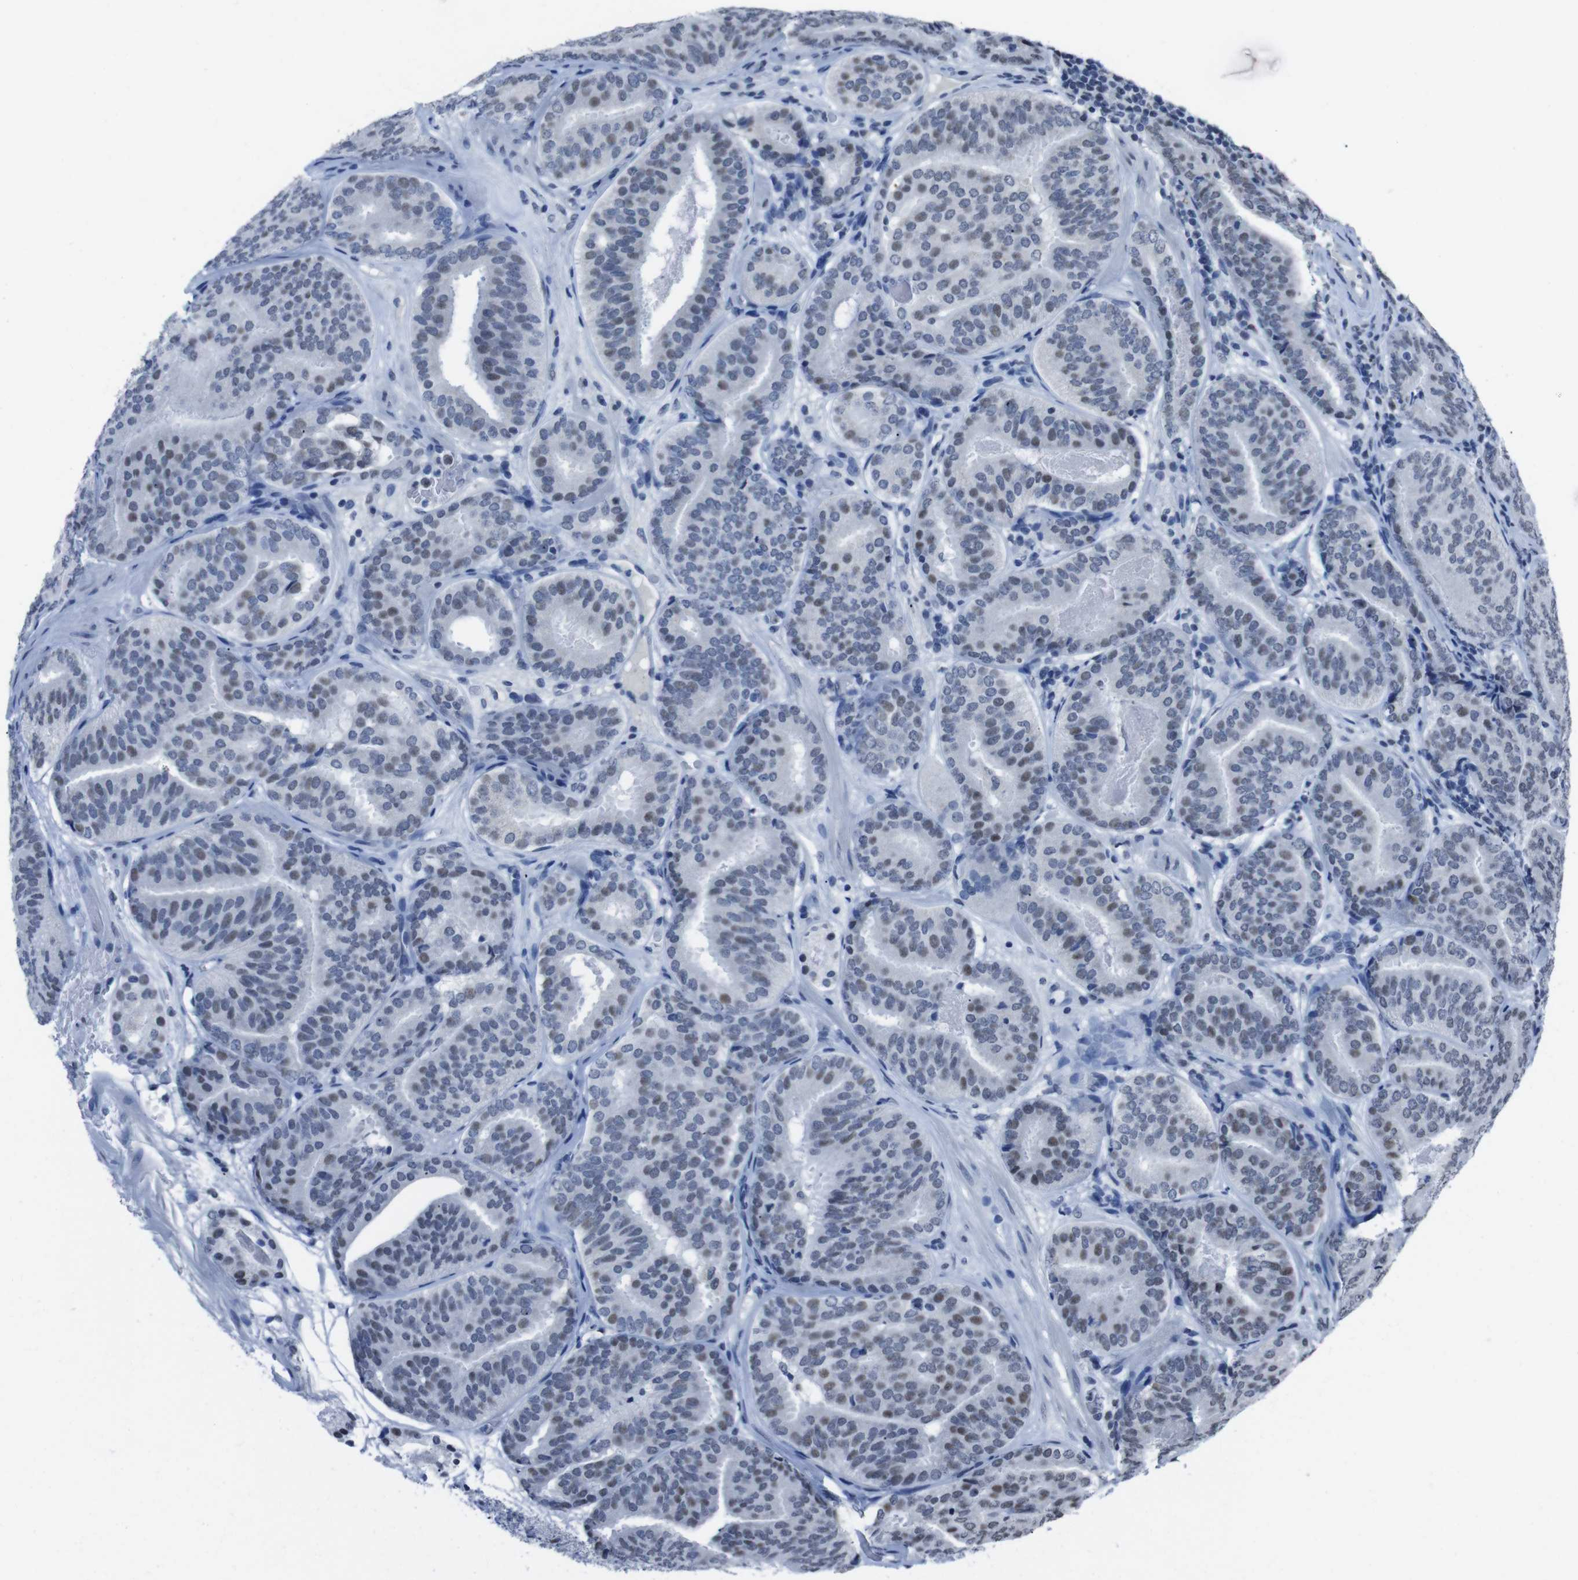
{"staining": {"intensity": "weak", "quantity": "25%-75%", "location": "nuclear"}, "tissue": "prostate cancer", "cell_type": "Tumor cells", "image_type": "cancer", "snomed": [{"axis": "morphology", "description": "Adenocarcinoma, Low grade"}, {"axis": "topography", "description": "Prostate"}], "caption": "Immunohistochemistry of prostate cancer demonstrates low levels of weak nuclear positivity in about 25%-75% of tumor cells. (brown staining indicates protein expression, while blue staining denotes nuclei).", "gene": "PIP4P2", "patient": {"sex": "male", "age": 69}}